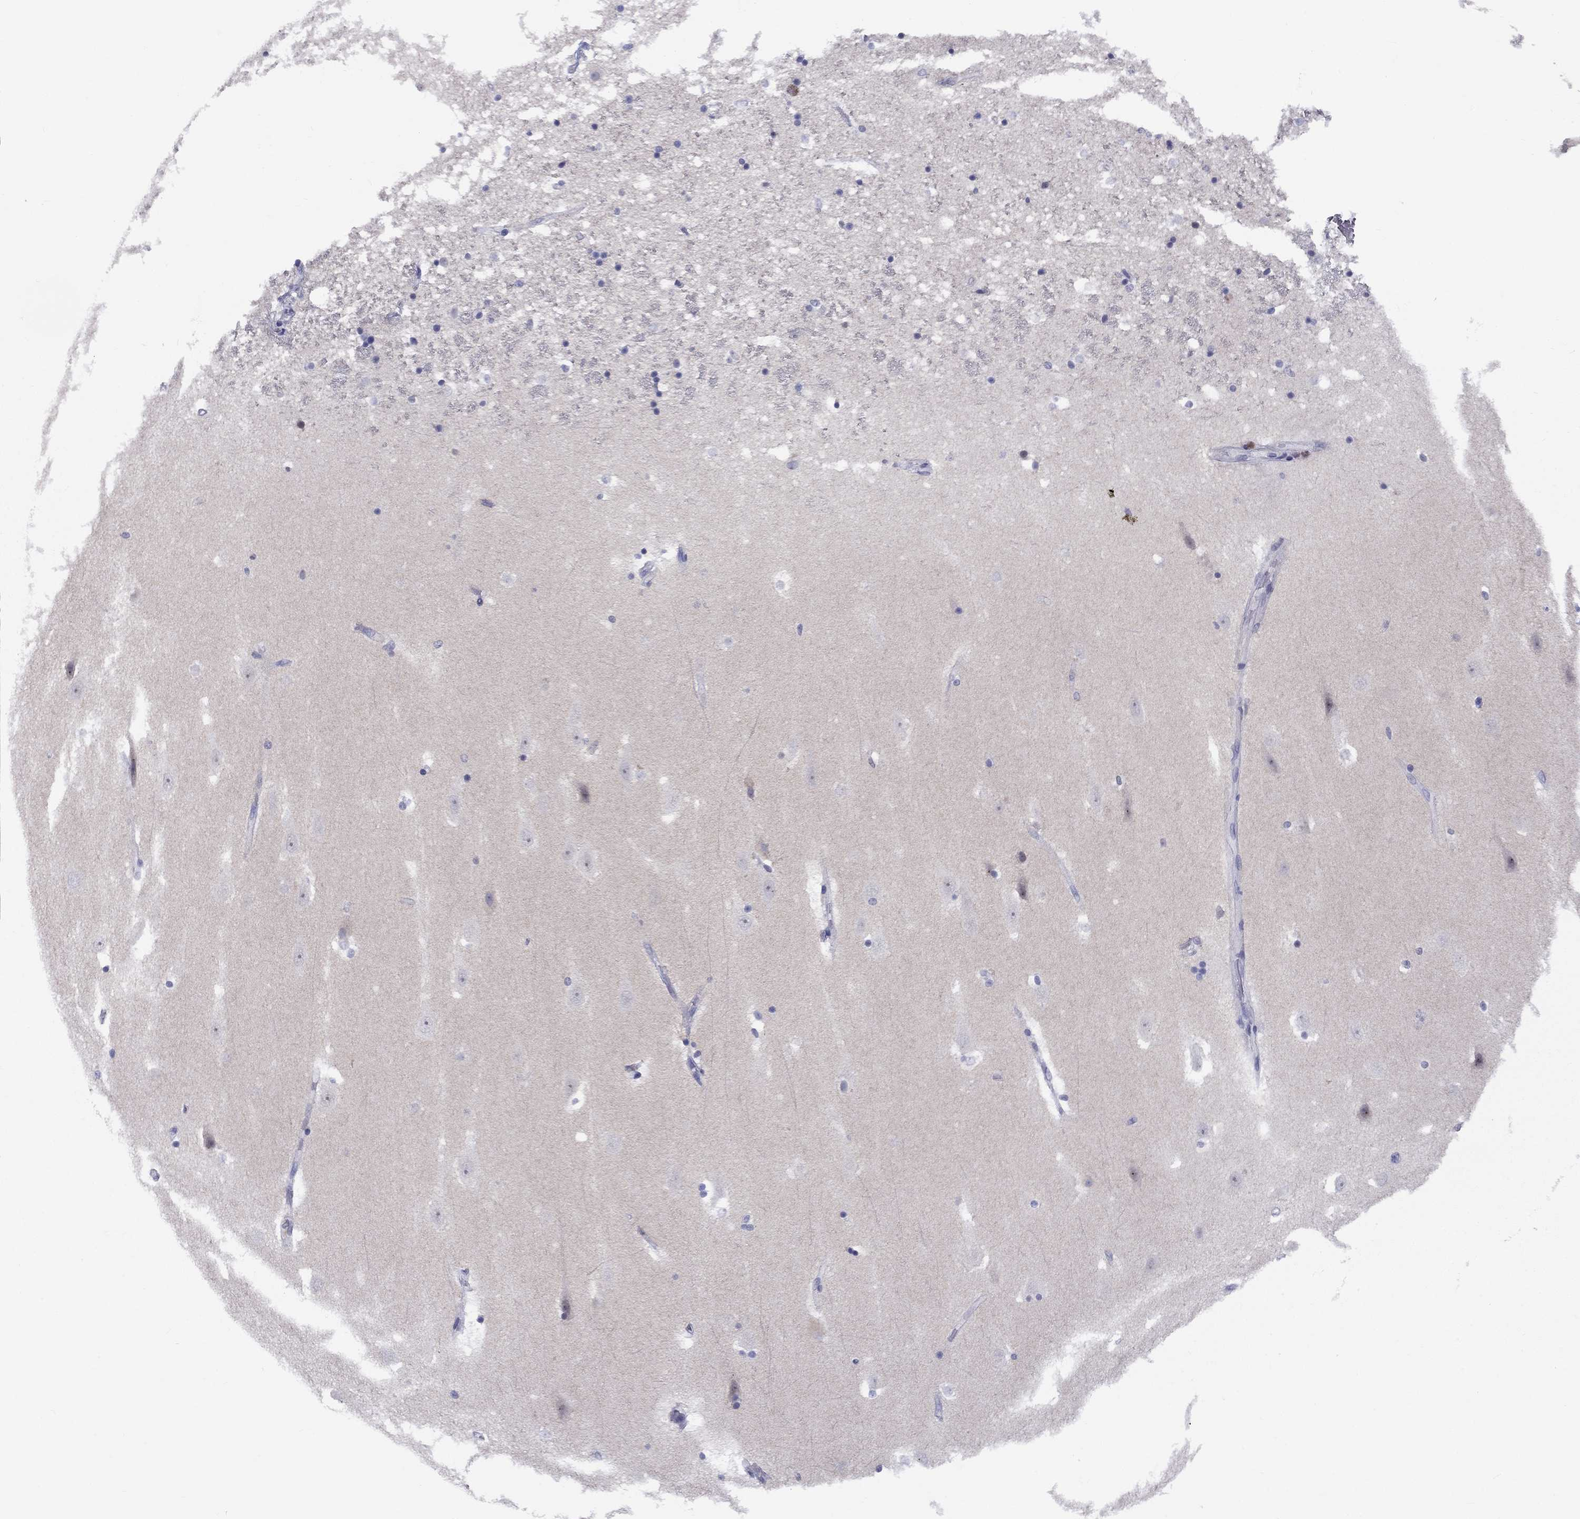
{"staining": {"intensity": "negative", "quantity": "none", "location": "none"}, "tissue": "hippocampus", "cell_type": "Glial cells", "image_type": "normal", "snomed": [{"axis": "morphology", "description": "Normal tissue, NOS"}, {"axis": "topography", "description": "Hippocampus"}], "caption": "The immunohistochemistry photomicrograph has no significant expression in glial cells of hippocampus. (DAB IHC with hematoxylin counter stain).", "gene": "CACNA1A", "patient": {"sex": "male", "age": 49}}